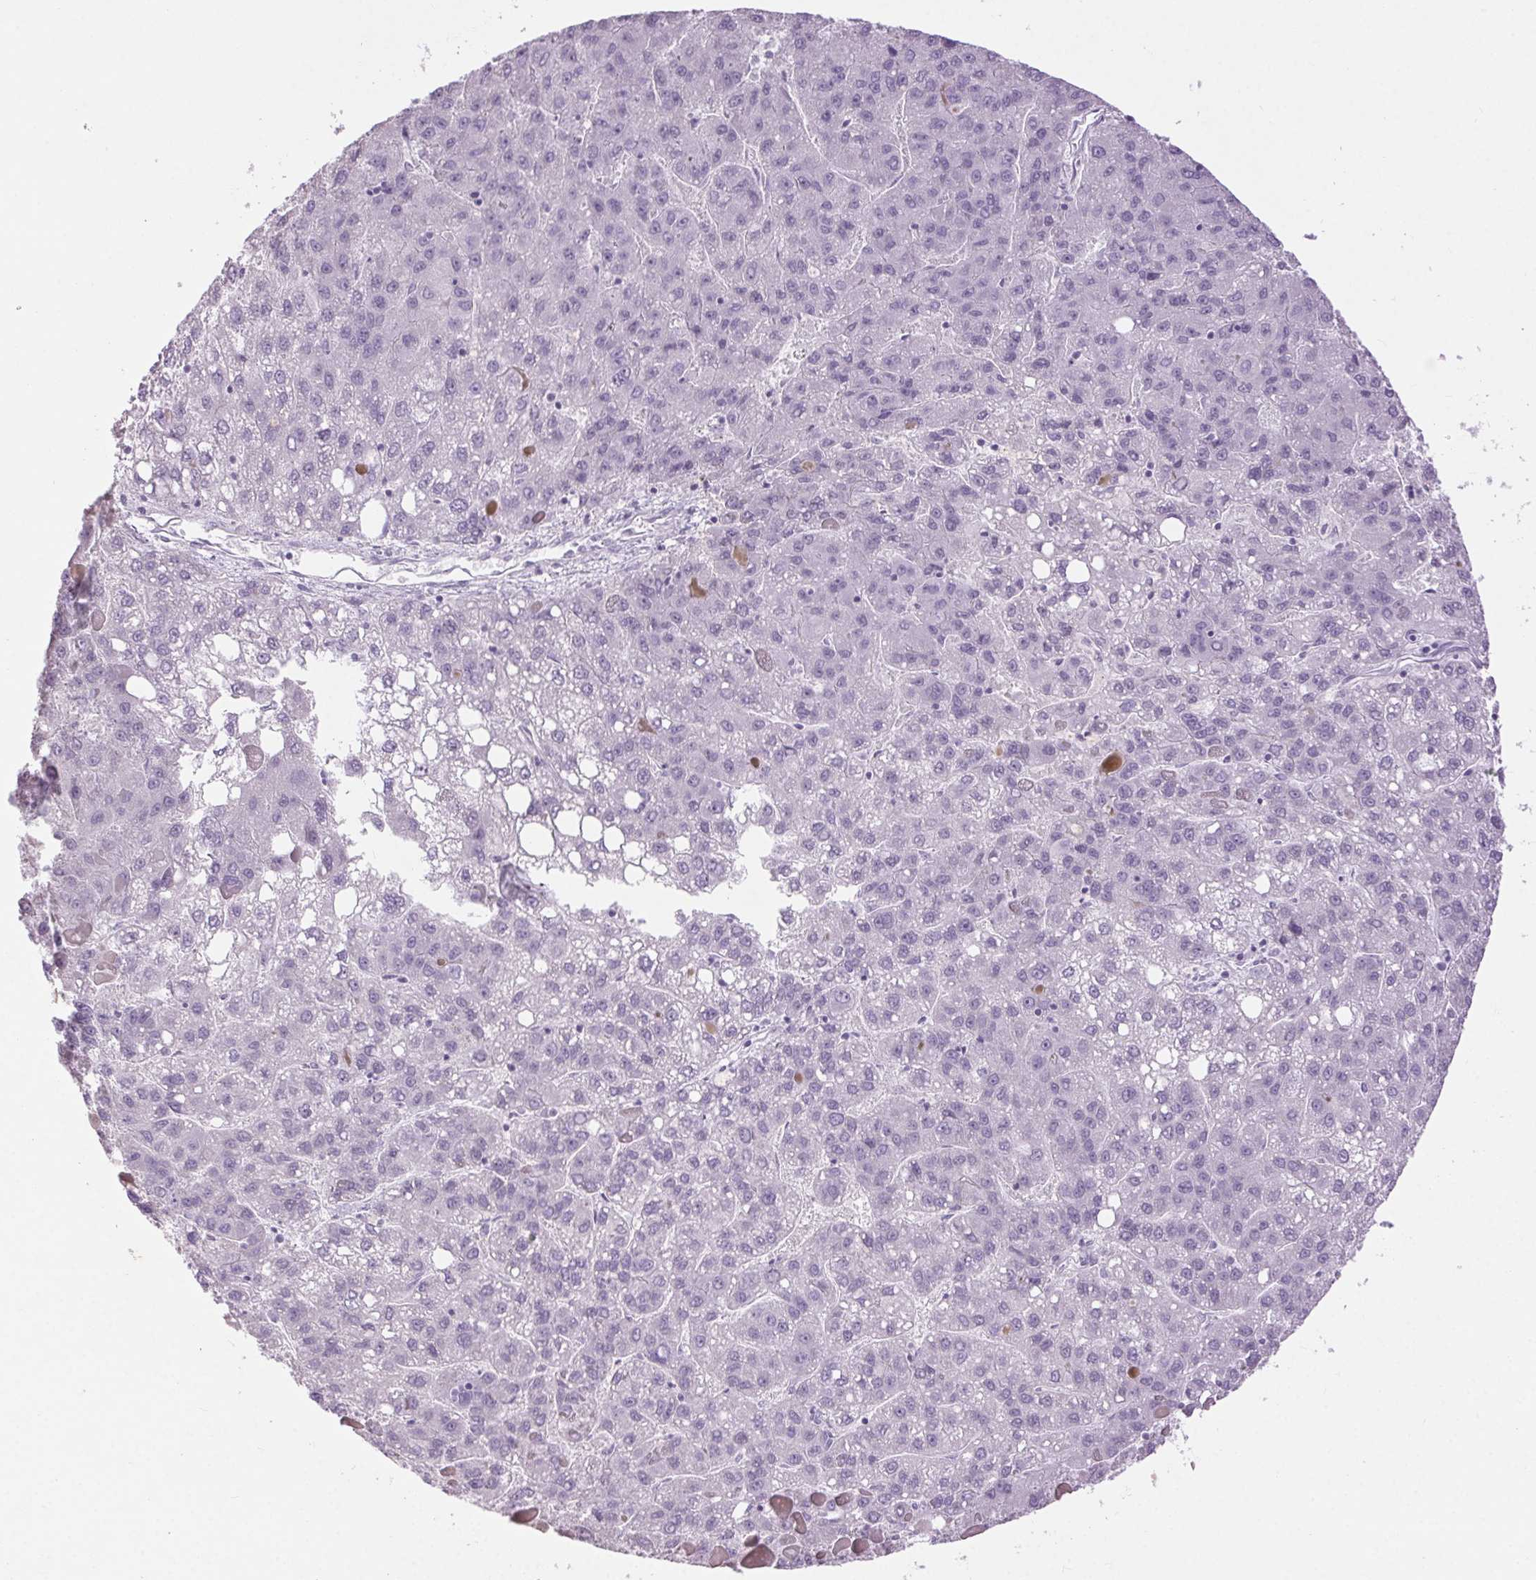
{"staining": {"intensity": "negative", "quantity": "none", "location": "none"}, "tissue": "liver cancer", "cell_type": "Tumor cells", "image_type": "cancer", "snomed": [{"axis": "morphology", "description": "Carcinoma, Hepatocellular, NOS"}, {"axis": "topography", "description": "Liver"}], "caption": "A photomicrograph of human hepatocellular carcinoma (liver) is negative for staining in tumor cells.", "gene": "BEND2", "patient": {"sex": "female", "age": 82}}